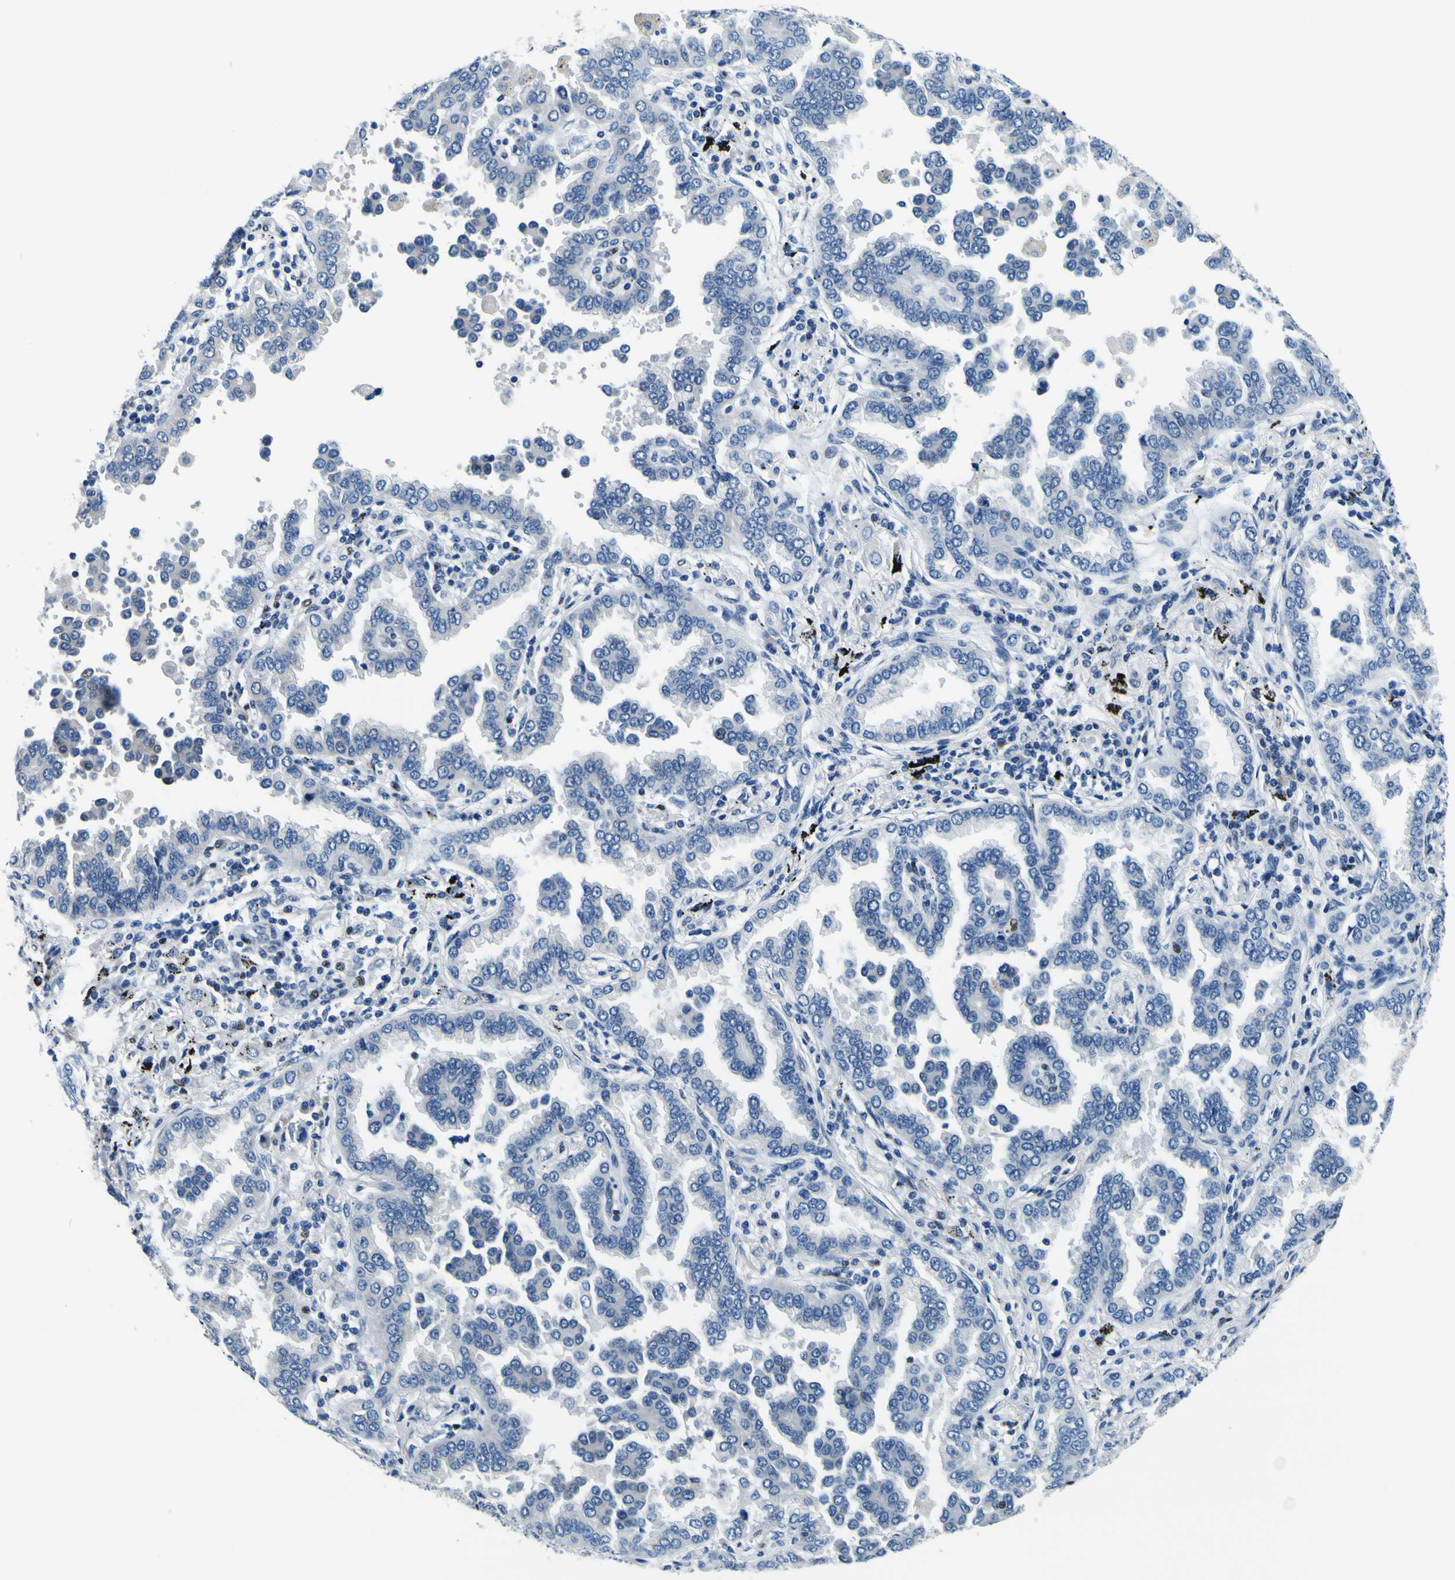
{"staining": {"intensity": "negative", "quantity": "none", "location": "none"}, "tissue": "lung cancer", "cell_type": "Tumor cells", "image_type": "cancer", "snomed": [{"axis": "morphology", "description": "Normal tissue, NOS"}, {"axis": "morphology", "description": "Adenocarcinoma, NOS"}, {"axis": "topography", "description": "Lung"}], "caption": "This is a image of IHC staining of lung cancer, which shows no expression in tumor cells. (Brightfield microscopy of DAB (3,3'-diaminobenzidine) IHC at high magnification).", "gene": "SP1", "patient": {"sex": "male", "age": 59}}